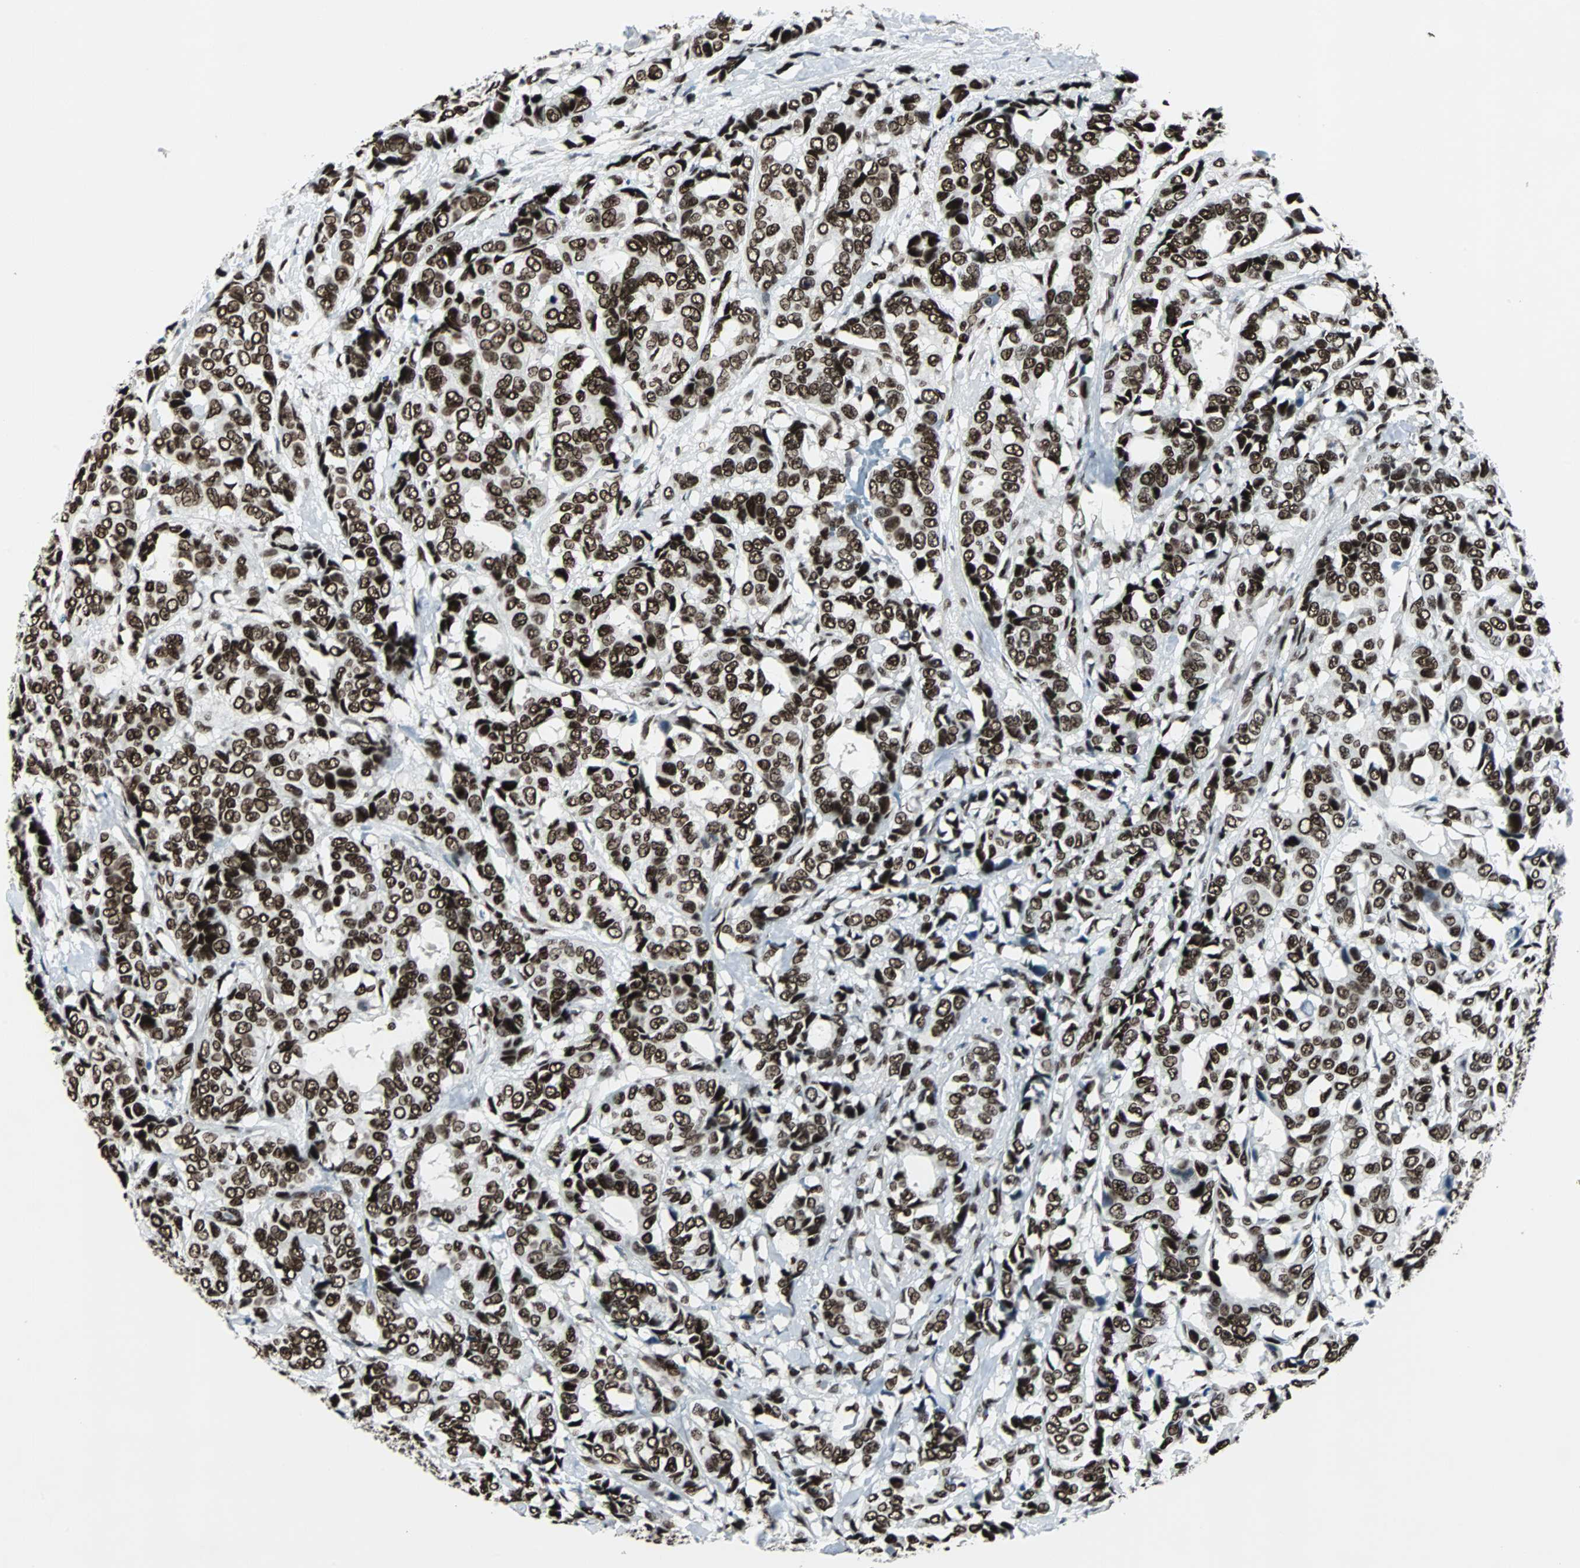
{"staining": {"intensity": "strong", "quantity": ">75%", "location": "nuclear"}, "tissue": "breast cancer", "cell_type": "Tumor cells", "image_type": "cancer", "snomed": [{"axis": "morphology", "description": "Duct carcinoma"}, {"axis": "topography", "description": "Breast"}], "caption": "Immunohistochemistry (IHC) (DAB) staining of breast cancer demonstrates strong nuclear protein staining in about >75% of tumor cells.", "gene": "MEF2D", "patient": {"sex": "female", "age": 87}}